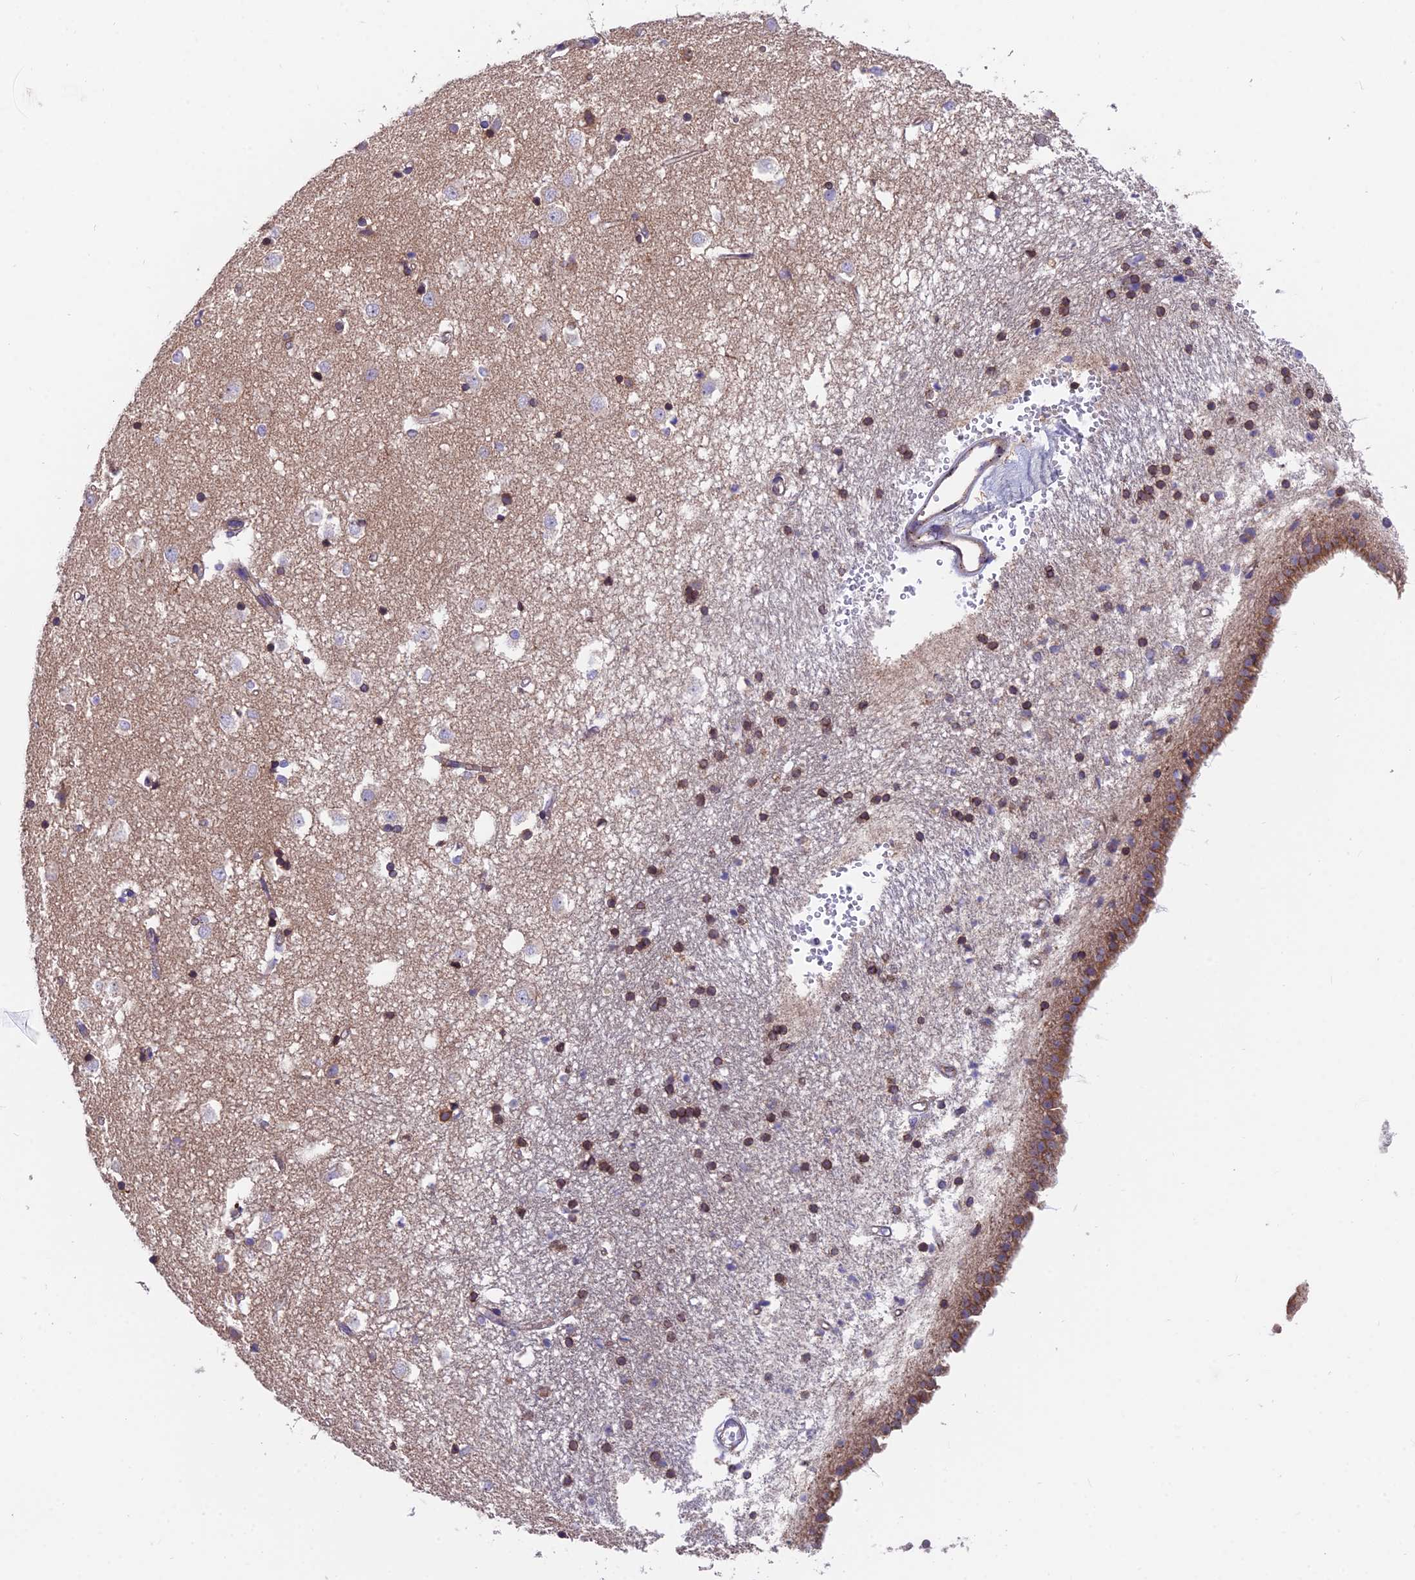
{"staining": {"intensity": "moderate", "quantity": ">75%", "location": "cytoplasmic/membranous"}, "tissue": "caudate", "cell_type": "Glial cells", "image_type": "normal", "snomed": [{"axis": "morphology", "description": "Normal tissue, NOS"}, {"axis": "topography", "description": "Lateral ventricle wall"}], "caption": "The photomicrograph exhibits staining of benign caudate, revealing moderate cytoplasmic/membranous protein positivity (brown color) within glial cells.", "gene": "TBC1D20", "patient": {"sex": "male", "age": 45}}